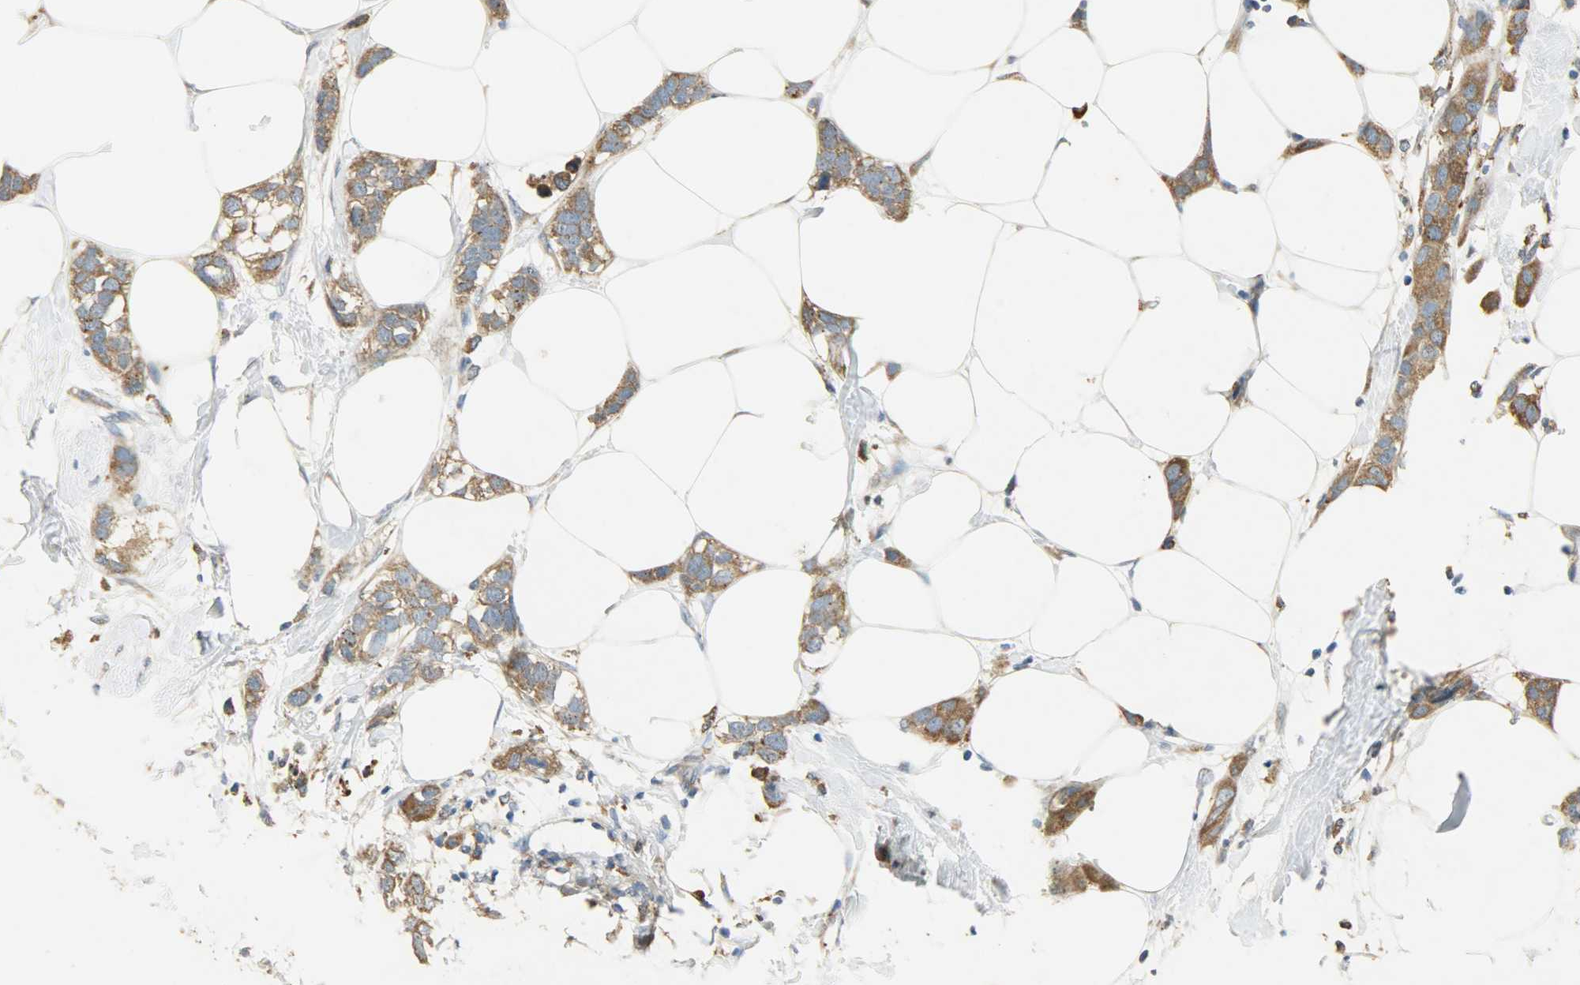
{"staining": {"intensity": "moderate", "quantity": ">75%", "location": "cytoplasmic/membranous"}, "tissue": "breast cancer", "cell_type": "Tumor cells", "image_type": "cancer", "snomed": [{"axis": "morphology", "description": "Normal tissue, NOS"}, {"axis": "morphology", "description": "Duct carcinoma"}, {"axis": "topography", "description": "Breast"}], "caption": "Breast cancer stained with DAB (3,3'-diaminobenzidine) immunohistochemistry reveals medium levels of moderate cytoplasmic/membranous staining in approximately >75% of tumor cells. (Brightfield microscopy of DAB IHC at high magnification).", "gene": "HSPA5", "patient": {"sex": "female", "age": 50}}